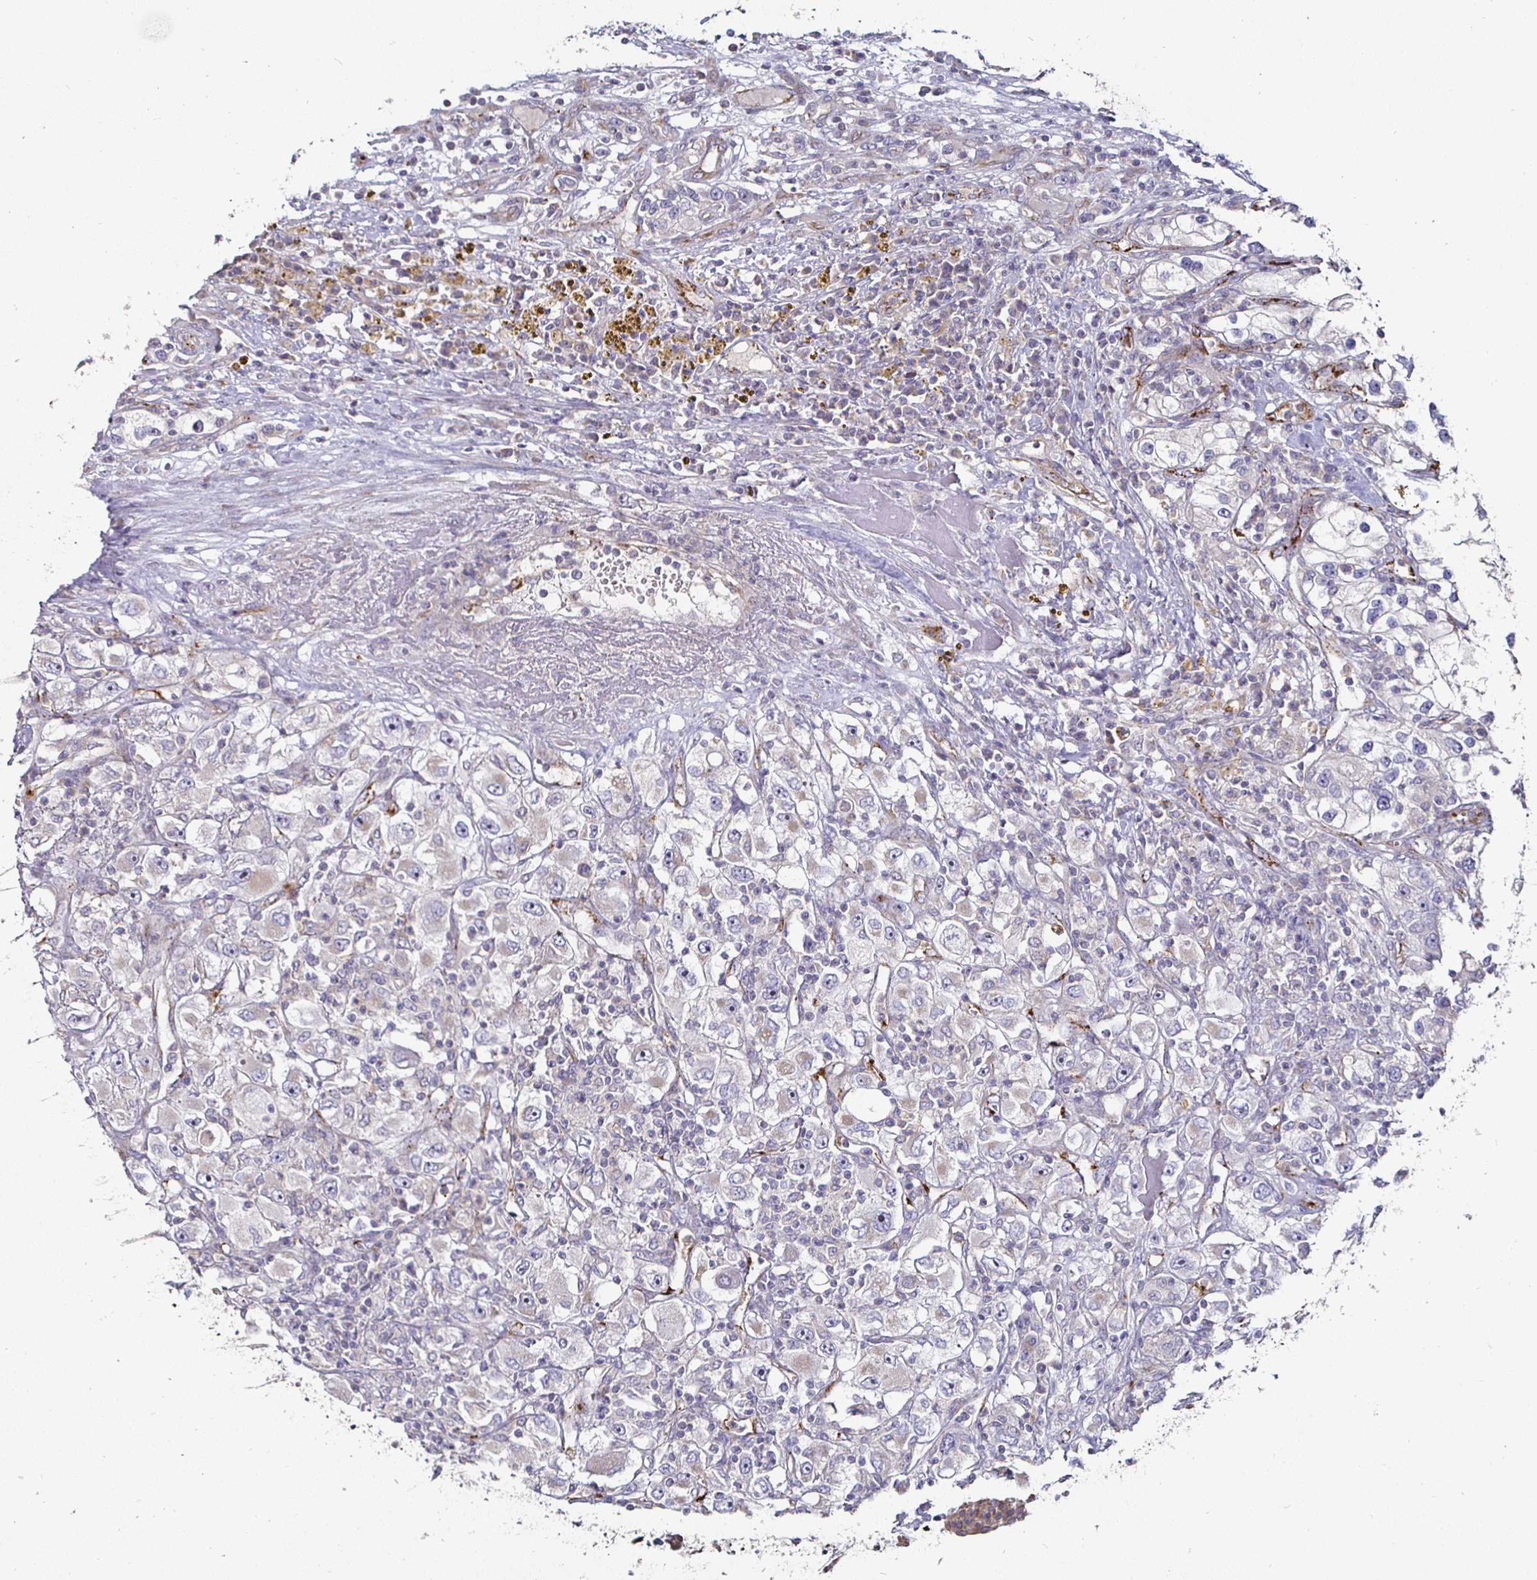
{"staining": {"intensity": "negative", "quantity": "none", "location": "none"}, "tissue": "renal cancer", "cell_type": "Tumor cells", "image_type": "cancer", "snomed": [{"axis": "morphology", "description": "Adenocarcinoma, NOS"}, {"axis": "topography", "description": "Kidney"}], "caption": "Tumor cells show no significant protein positivity in renal cancer.", "gene": "NRSN1", "patient": {"sex": "female", "age": 52}}